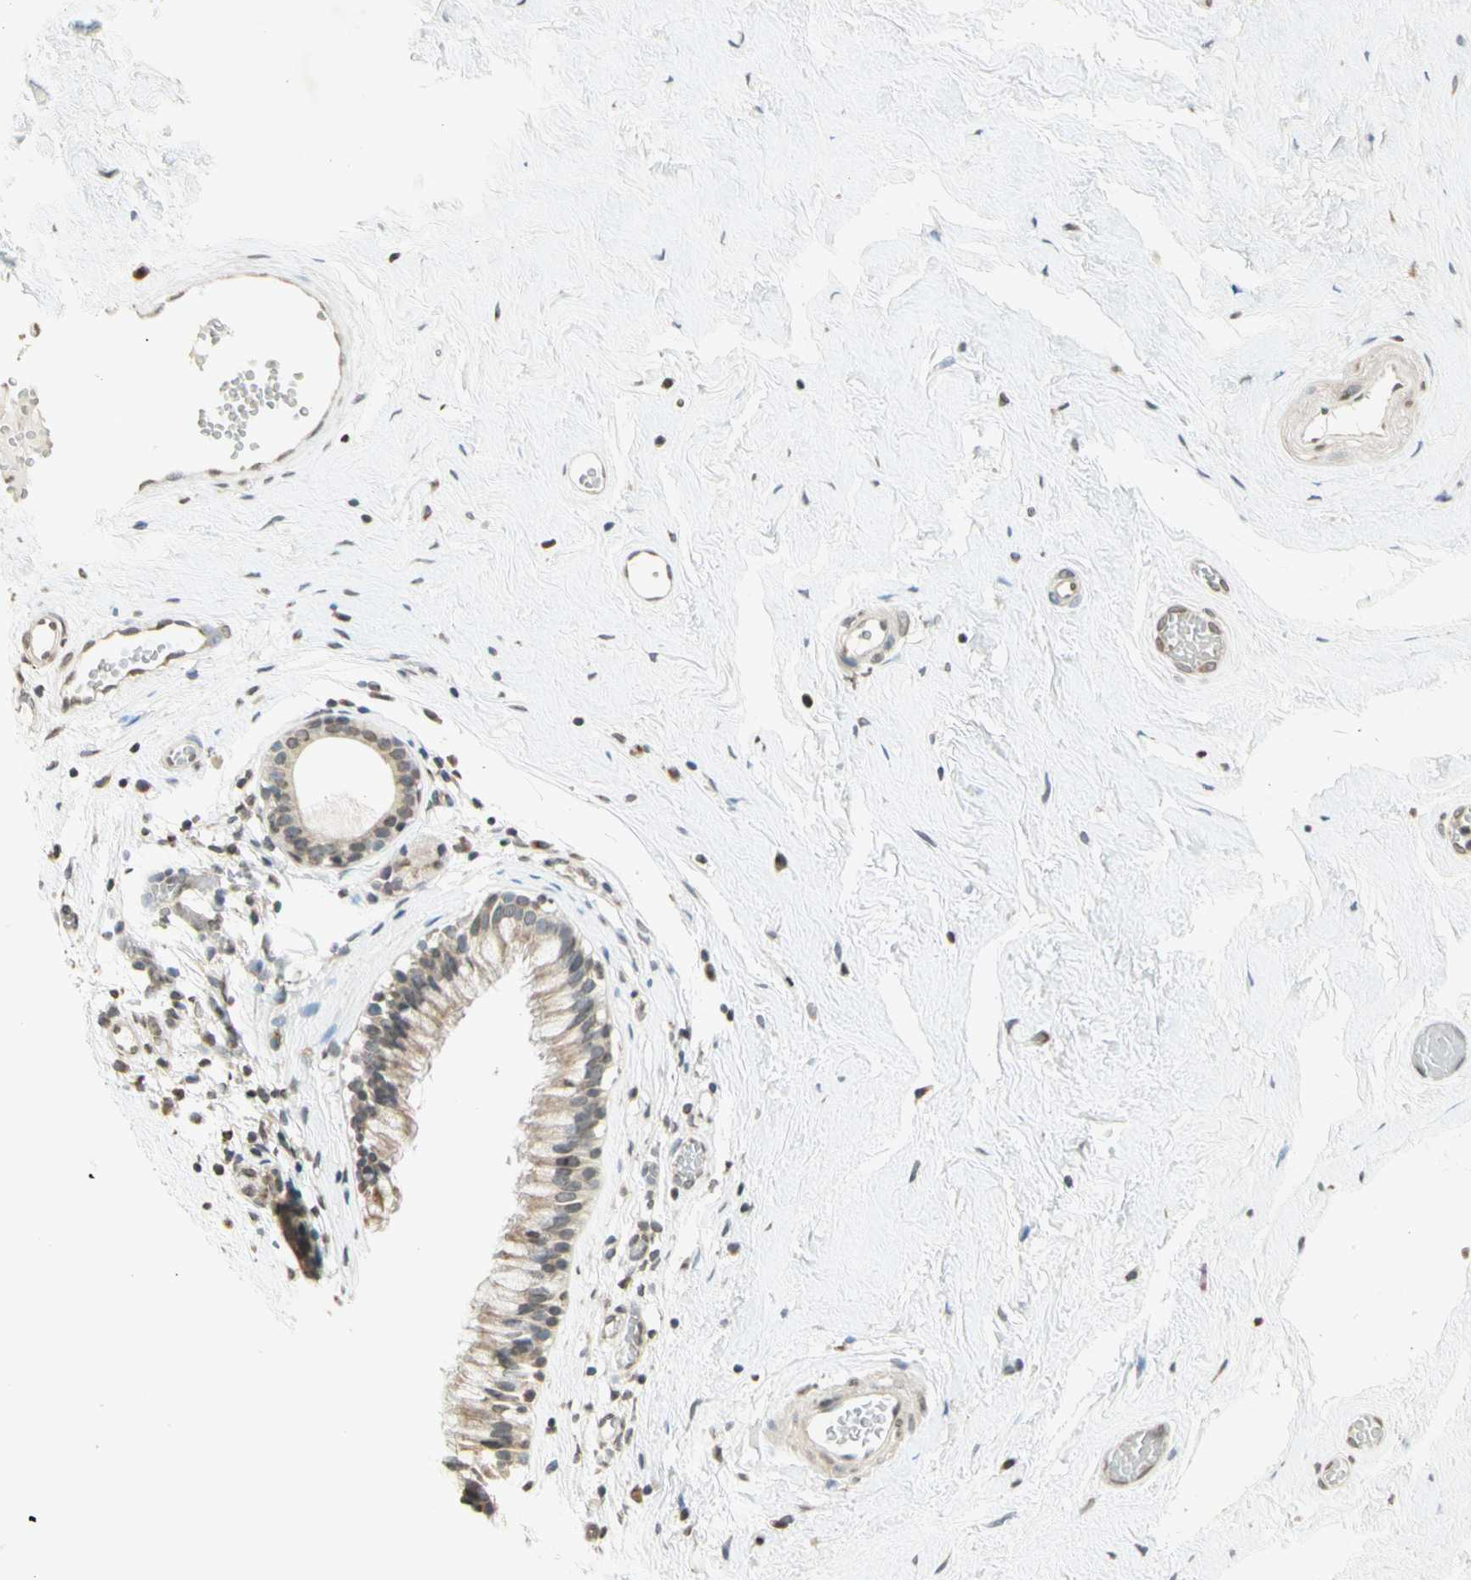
{"staining": {"intensity": "weak", "quantity": ">75%", "location": "cytoplasmic/membranous,nuclear"}, "tissue": "nasopharynx", "cell_type": "Respiratory epithelial cells", "image_type": "normal", "snomed": [{"axis": "morphology", "description": "Normal tissue, NOS"}, {"axis": "morphology", "description": "Inflammation, NOS"}, {"axis": "topography", "description": "Nasopharynx"}], "caption": "High-magnification brightfield microscopy of unremarkable nasopharynx stained with DAB (brown) and counterstained with hematoxylin (blue). respiratory epithelial cells exhibit weak cytoplasmic/membranous,nuclear positivity is present in approximately>75% of cells.", "gene": "CCNI", "patient": {"sex": "male", "age": 48}}